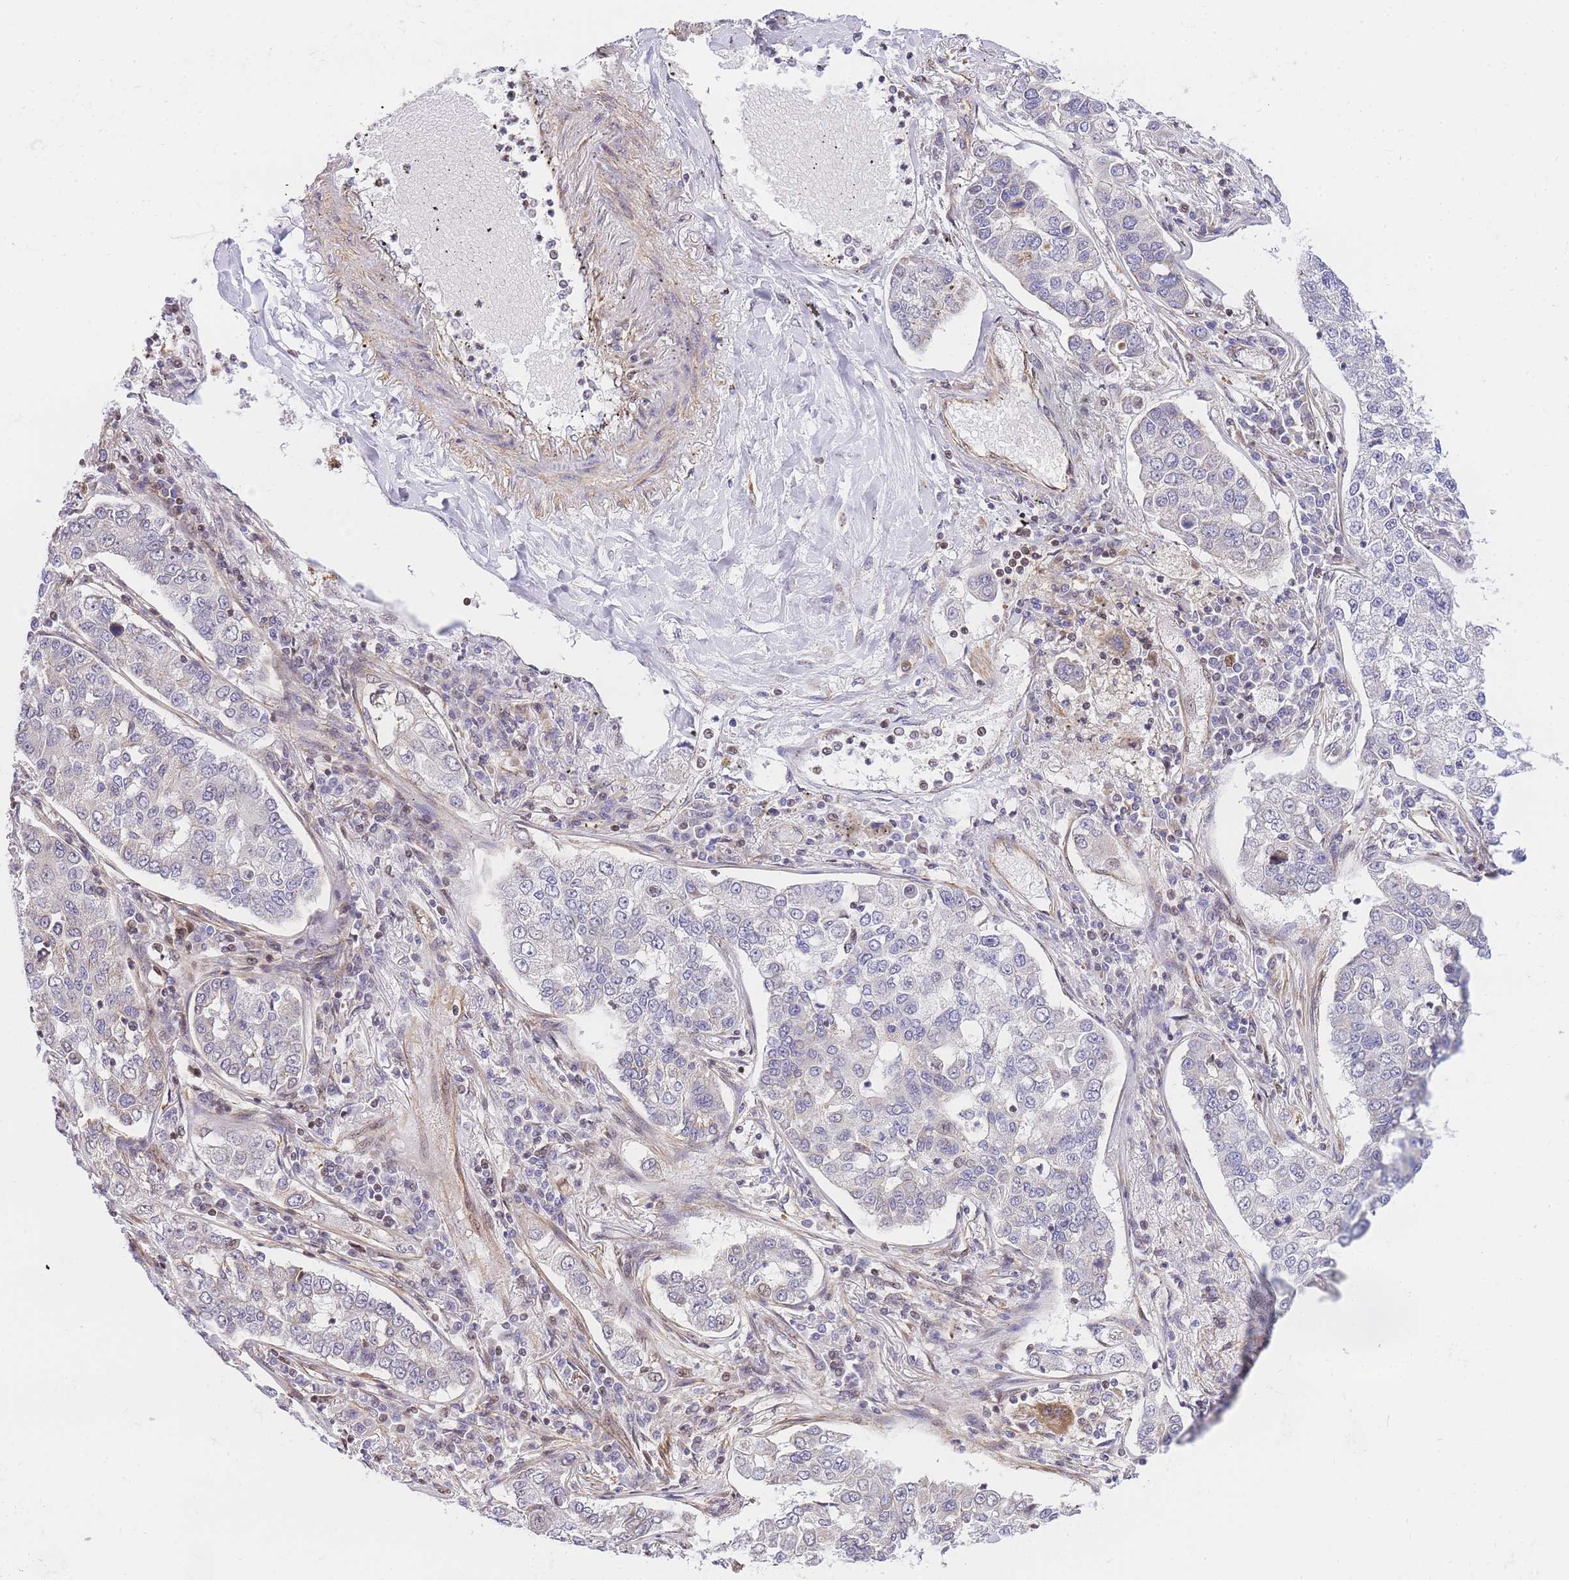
{"staining": {"intensity": "negative", "quantity": "none", "location": "none"}, "tissue": "lung cancer", "cell_type": "Tumor cells", "image_type": "cancer", "snomed": [{"axis": "morphology", "description": "Adenocarcinoma, NOS"}, {"axis": "topography", "description": "Lung"}], "caption": "The IHC micrograph has no significant positivity in tumor cells of lung adenocarcinoma tissue.", "gene": "S100PBP", "patient": {"sex": "male", "age": 49}}